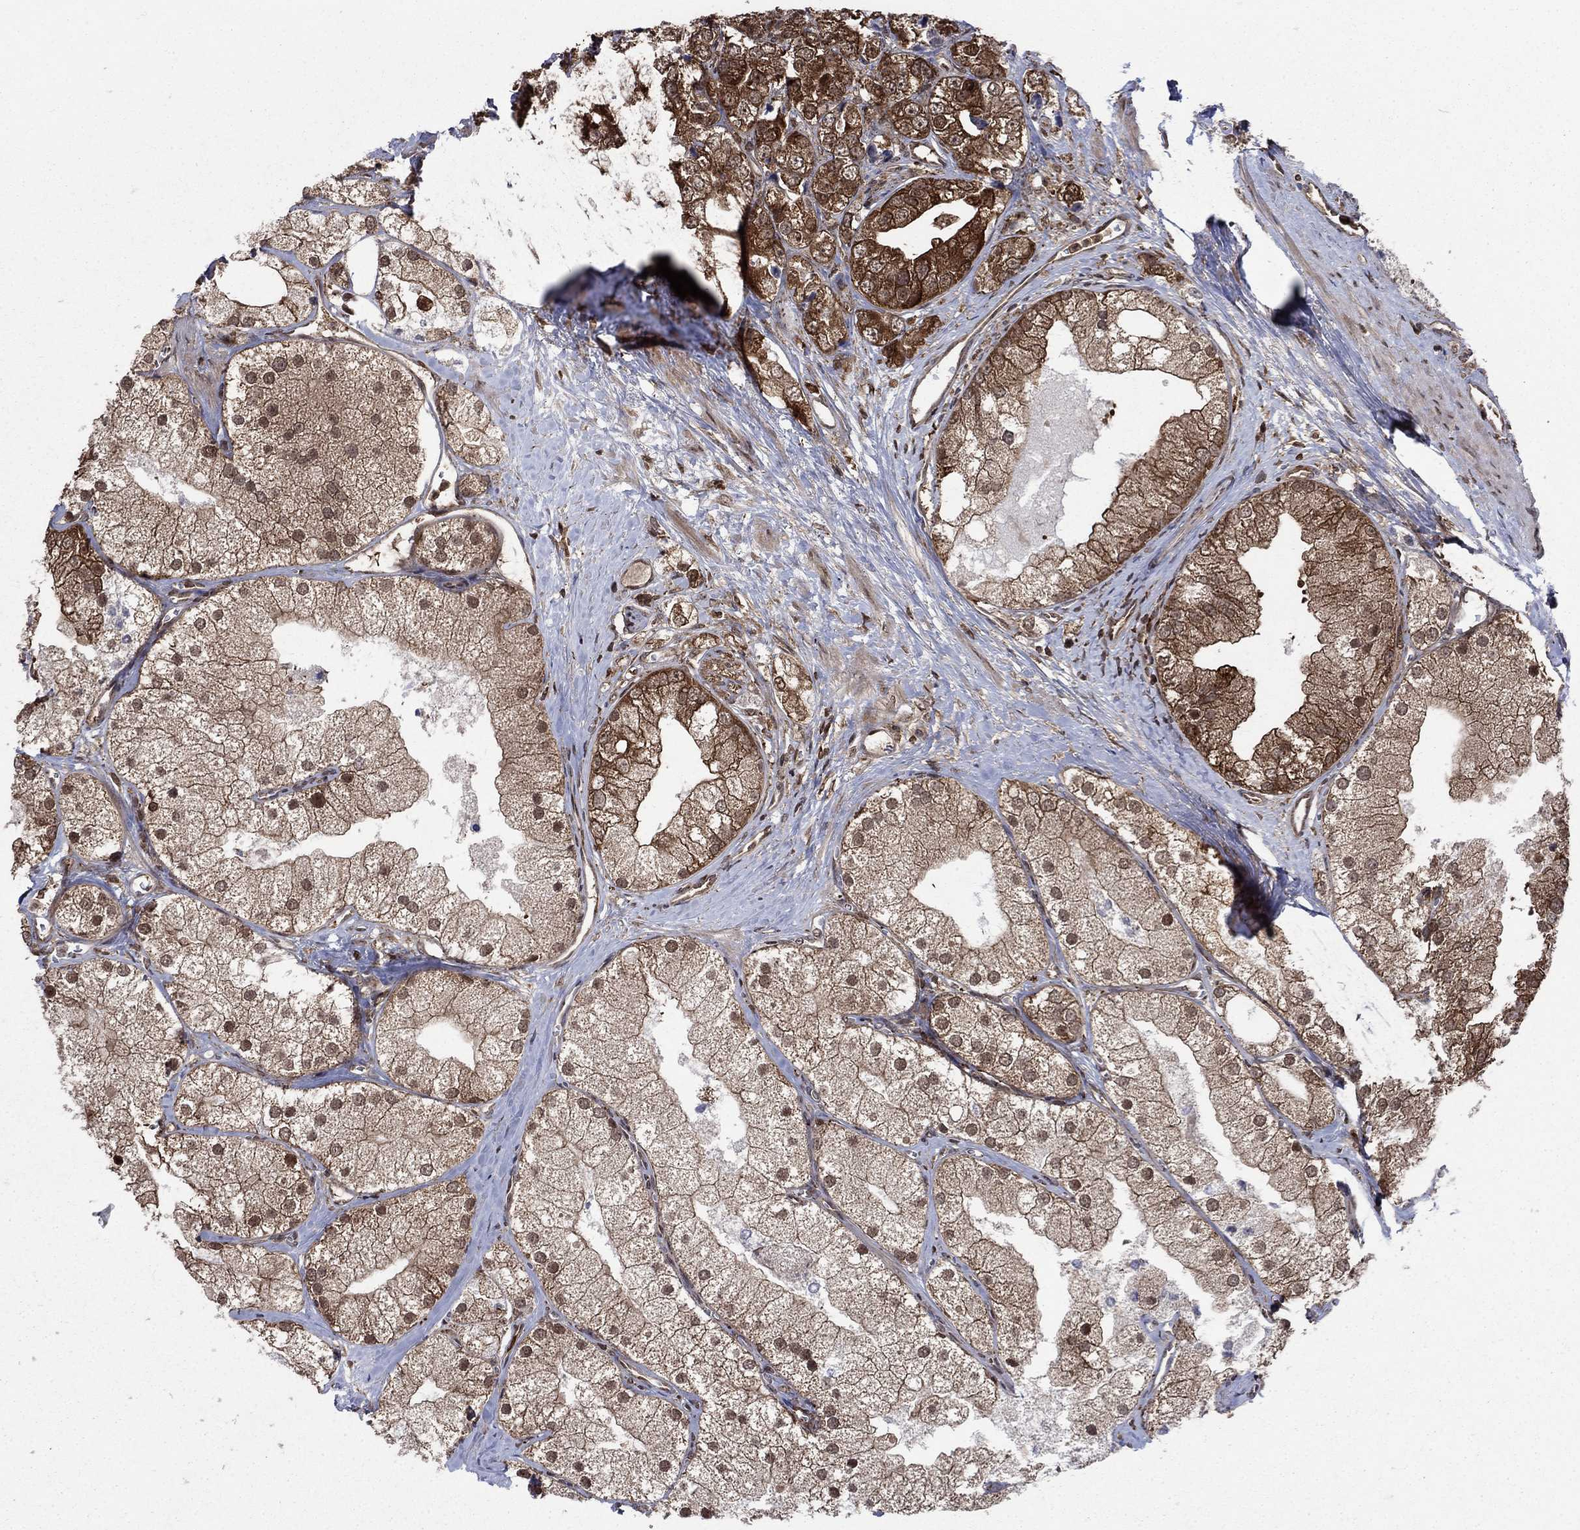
{"staining": {"intensity": "moderate", "quantity": "25%-75%", "location": "cytoplasmic/membranous,nuclear"}, "tissue": "prostate cancer", "cell_type": "Tumor cells", "image_type": "cancer", "snomed": [{"axis": "morphology", "description": "Adenocarcinoma, NOS"}, {"axis": "topography", "description": "Prostate and seminal vesicle, NOS"}, {"axis": "topography", "description": "Prostate"}], "caption": "A photomicrograph showing moderate cytoplasmic/membranous and nuclear positivity in approximately 25%-75% of tumor cells in prostate adenocarcinoma, as visualized by brown immunohistochemical staining.", "gene": "CACYBP", "patient": {"sex": "male", "age": 79}}